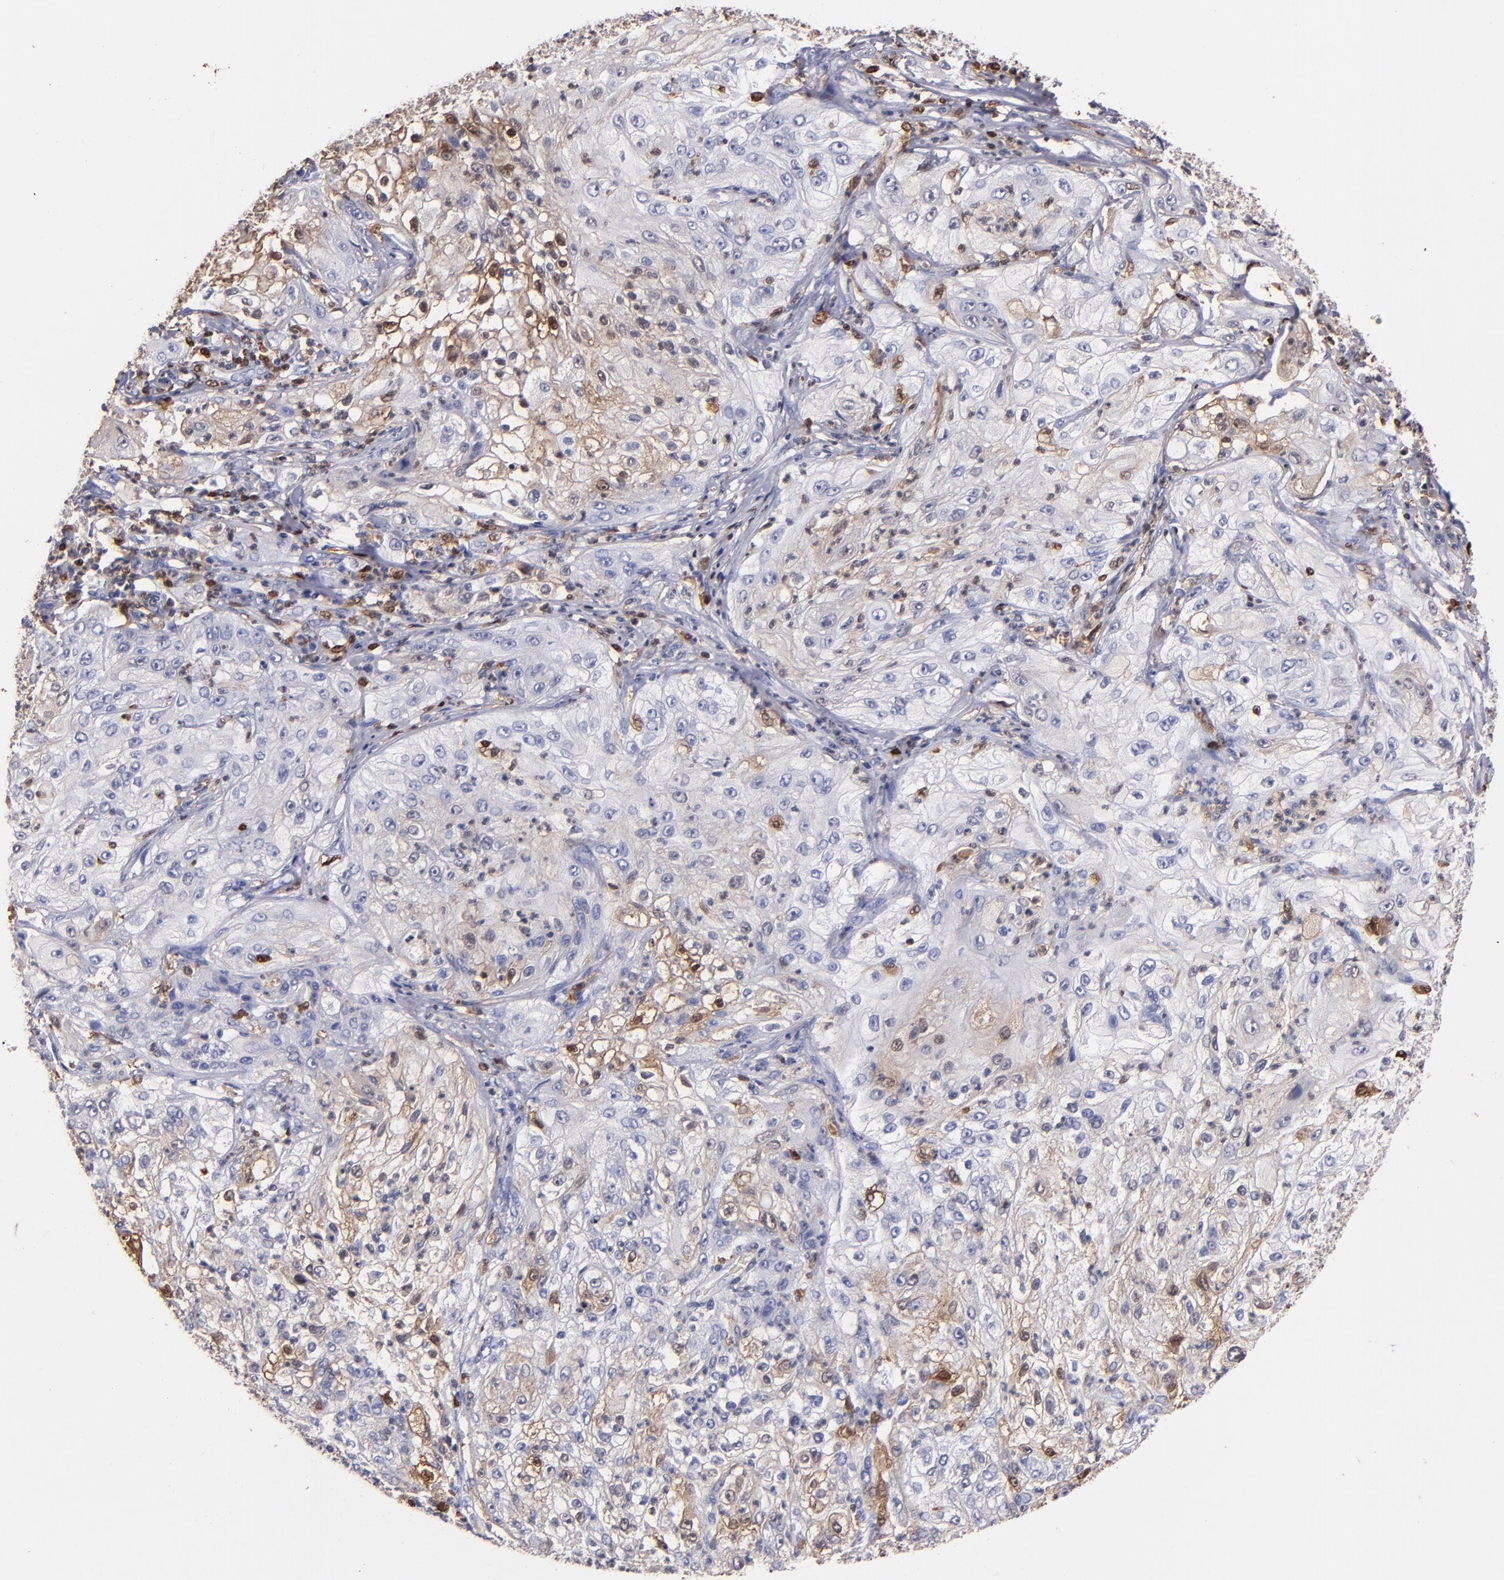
{"staining": {"intensity": "weak", "quantity": "<25%", "location": "cytoplasmic/membranous"}, "tissue": "lung cancer", "cell_type": "Tumor cells", "image_type": "cancer", "snomed": [{"axis": "morphology", "description": "Inflammation, NOS"}, {"axis": "morphology", "description": "Squamous cell carcinoma, NOS"}, {"axis": "topography", "description": "Lymph node"}, {"axis": "topography", "description": "Soft tissue"}, {"axis": "topography", "description": "Lung"}], "caption": "DAB immunohistochemical staining of lung squamous cell carcinoma reveals no significant staining in tumor cells.", "gene": "S100A4", "patient": {"sex": "male", "age": 66}}